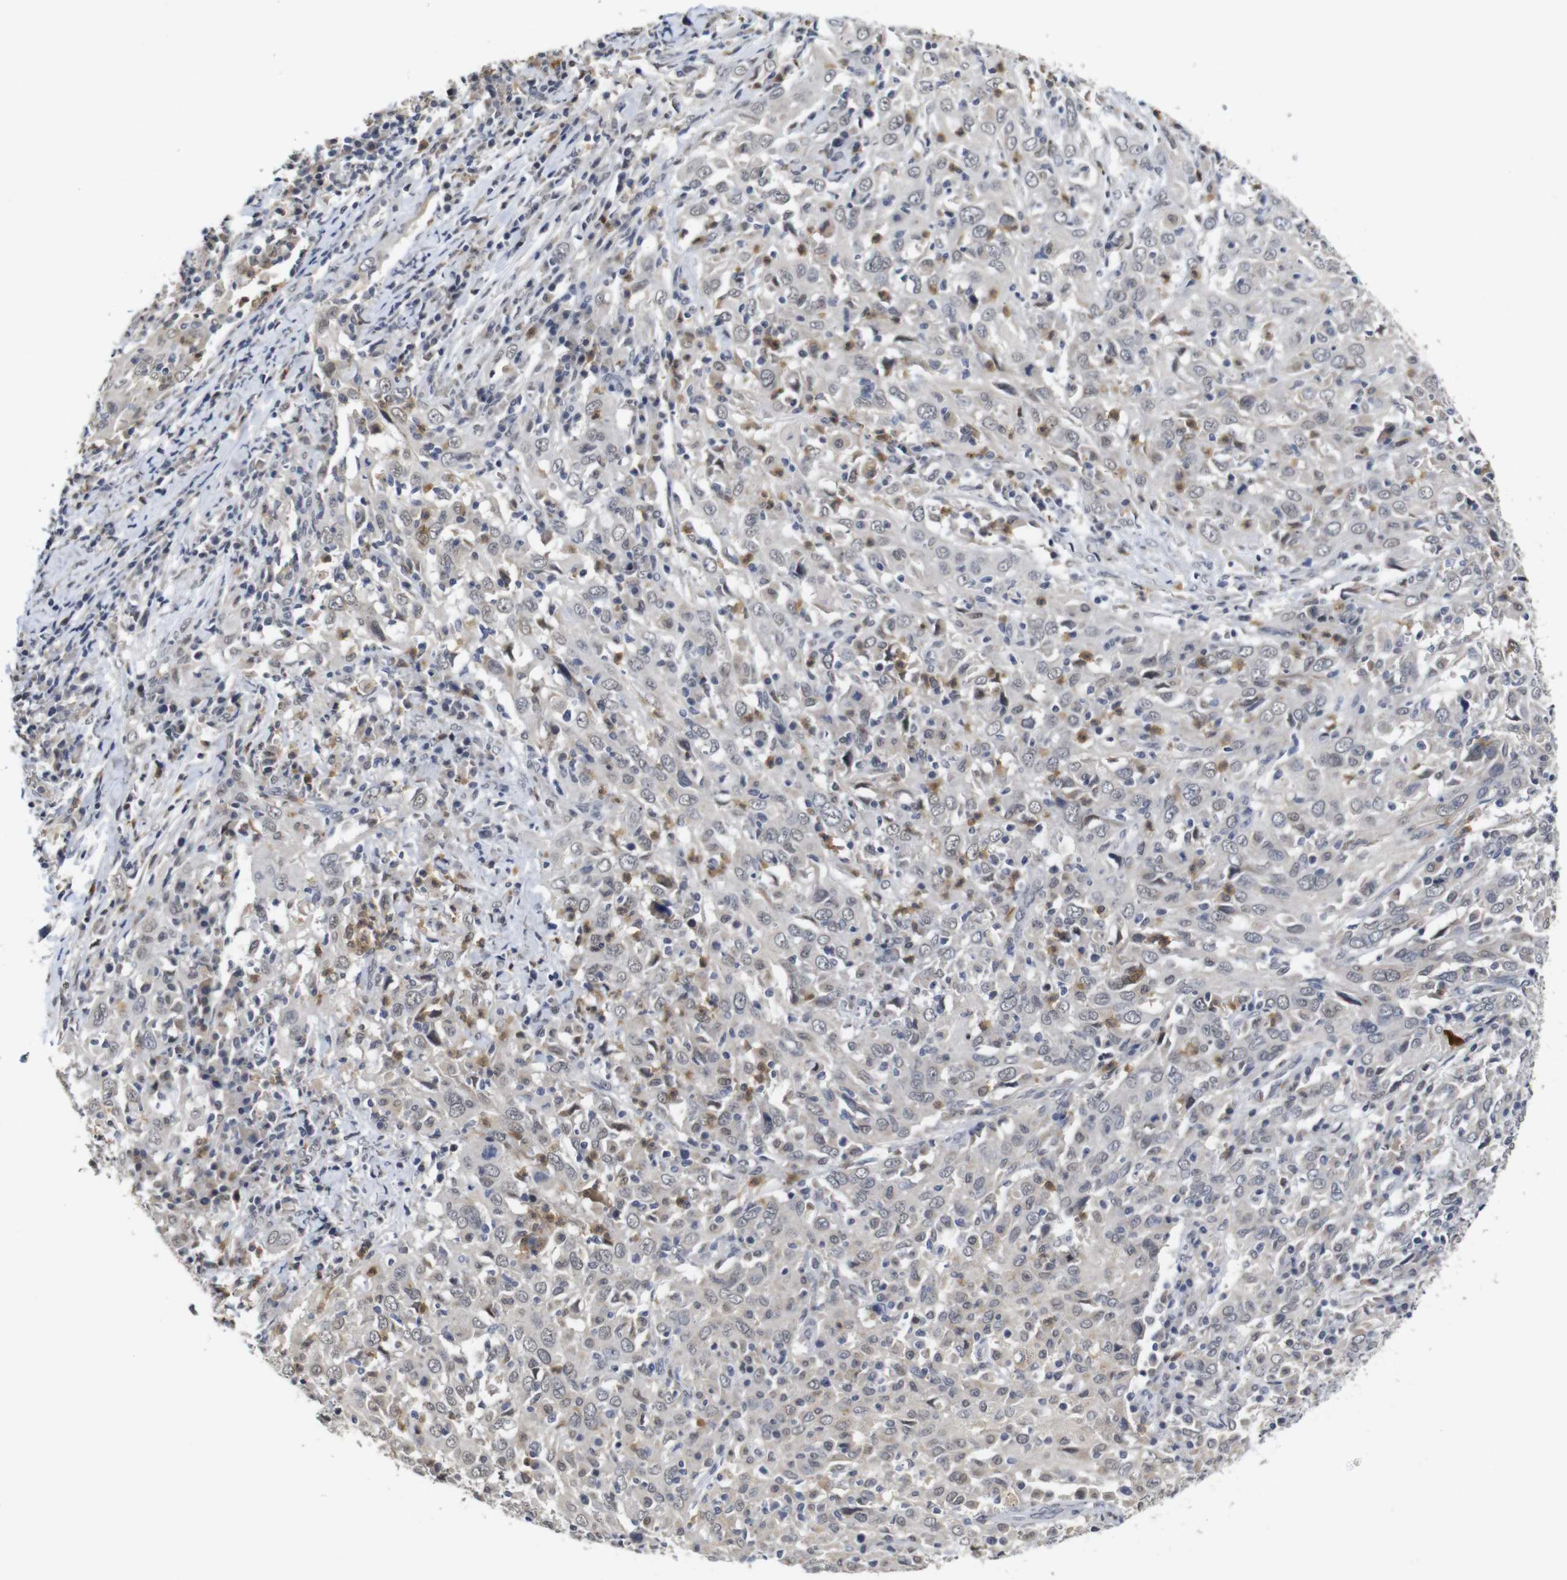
{"staining": {"intensity": "moderate", "quantity": "<25%", "location": "cytoplasmic/membranous"}, "tissue": "cervical cancer", "cell_type": "Tumor cells", "image_type": "cancer", "snomed": [{"axis": "morphology", "description": "Squamous cell carcinoma, NOS"}, {"axis": "topography", "description": "Cervix"}], "caption": "Approximately <25% of tumor cells in squamous cell carcinoma (cervical) exhibit moderate cytoplasmic/membranous protein staining as visualized by brown immunohistochemical staining.", "gene": "NTRK3", "patient": {"sex": "female", "age": 46}}